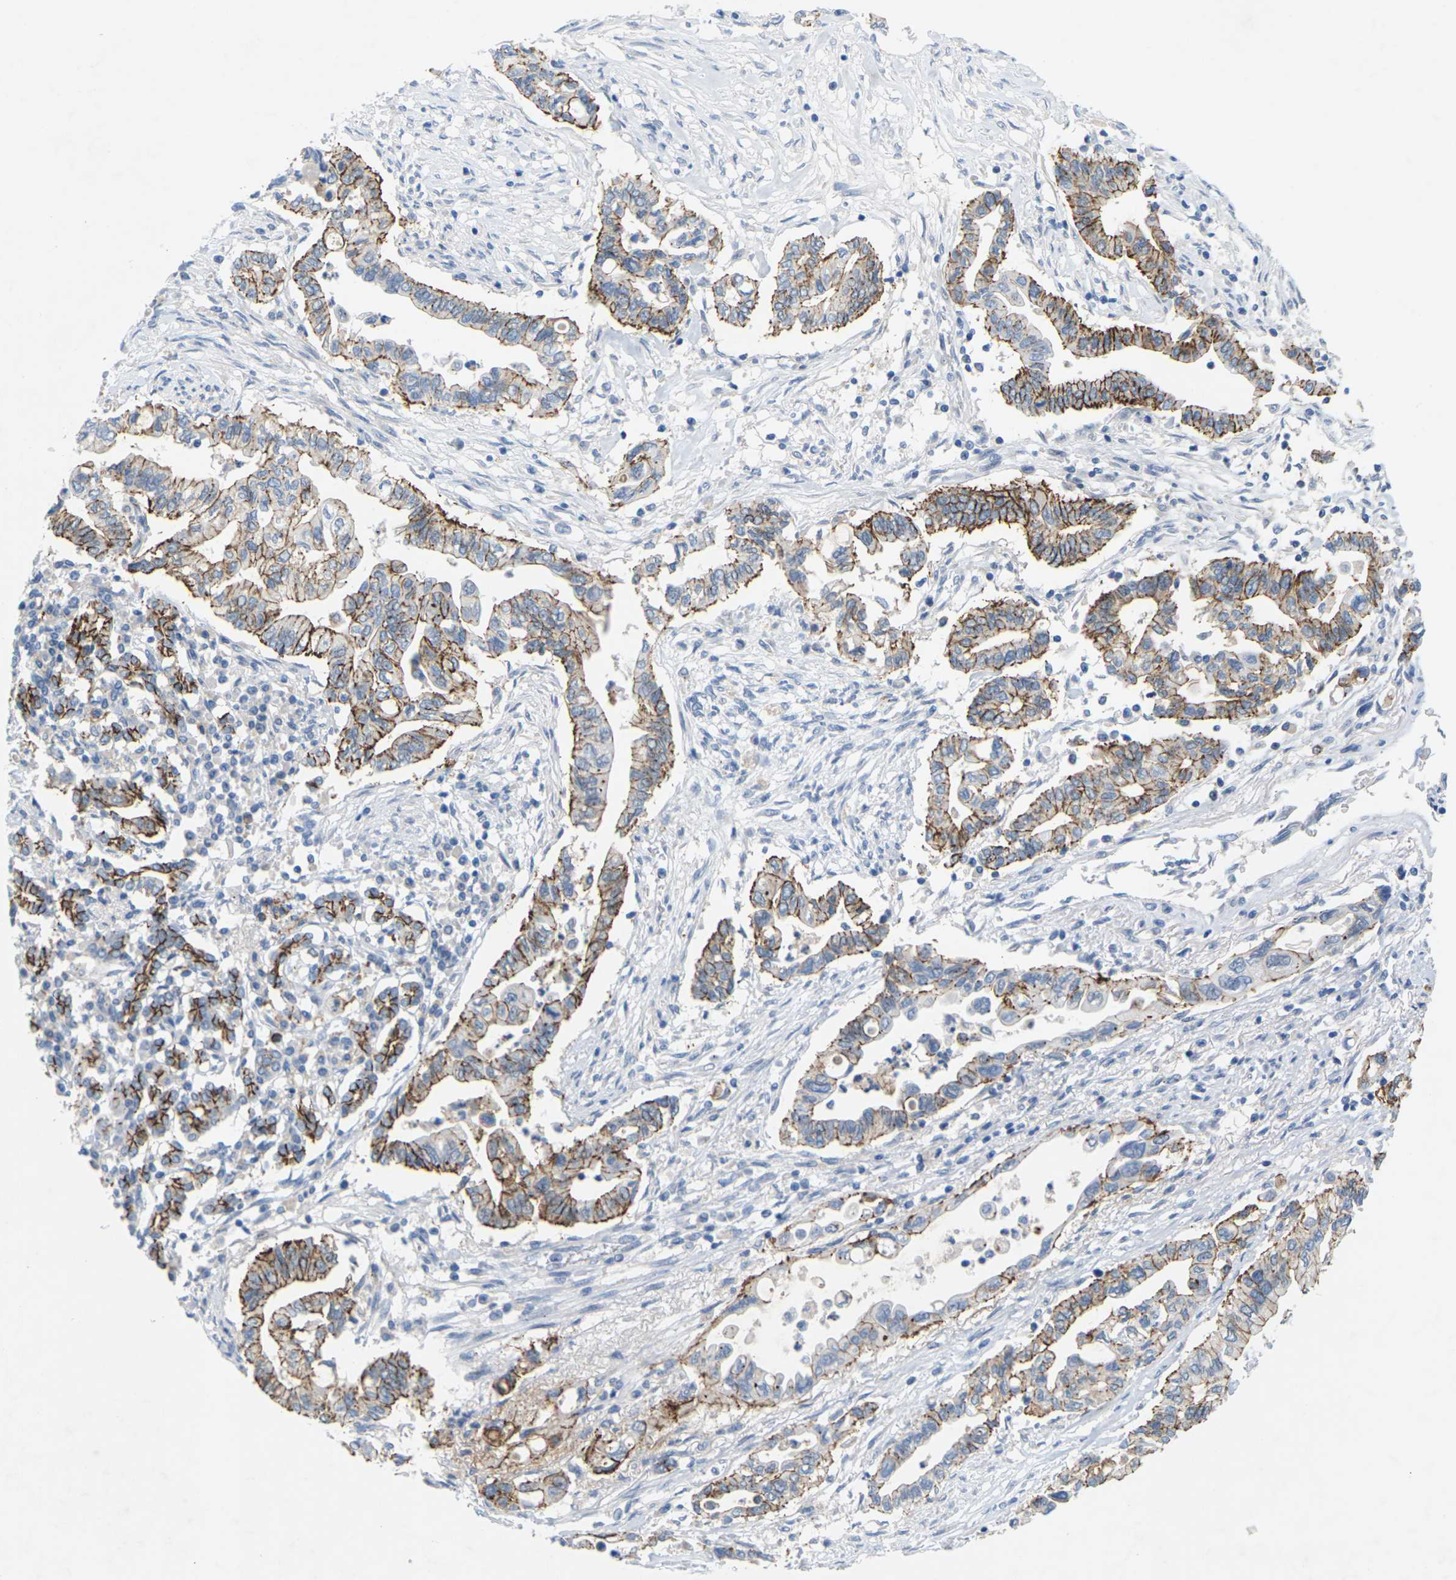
{"staining": {"intensity": "moderate", "quantity": ">75%", "location": "cytoplasmic/membranous"}, "tissue": "pancreatic cancer", "cell_type": "Tumor cells", "image_type": "cancer", "snomed": [{"axis": "morphology", "description": "Adenocarcinoma, NOS"}, {"axis": "topography", "description": "Pancreas"}], "caption": "Immunohistochemistry (IHC) image of neoplastic tissue: adenocarcinoma (pancreatic) stained using immunohistochemistry (IHC) reveals medium levels of moderate protein expression localized specifically in the cytoplasmic/membranous of tumor cells, appearing as a cytoplasmic/membranous brown color.", "gene": "CLDN3", "patient": {"sex": "female", "age": 57}}